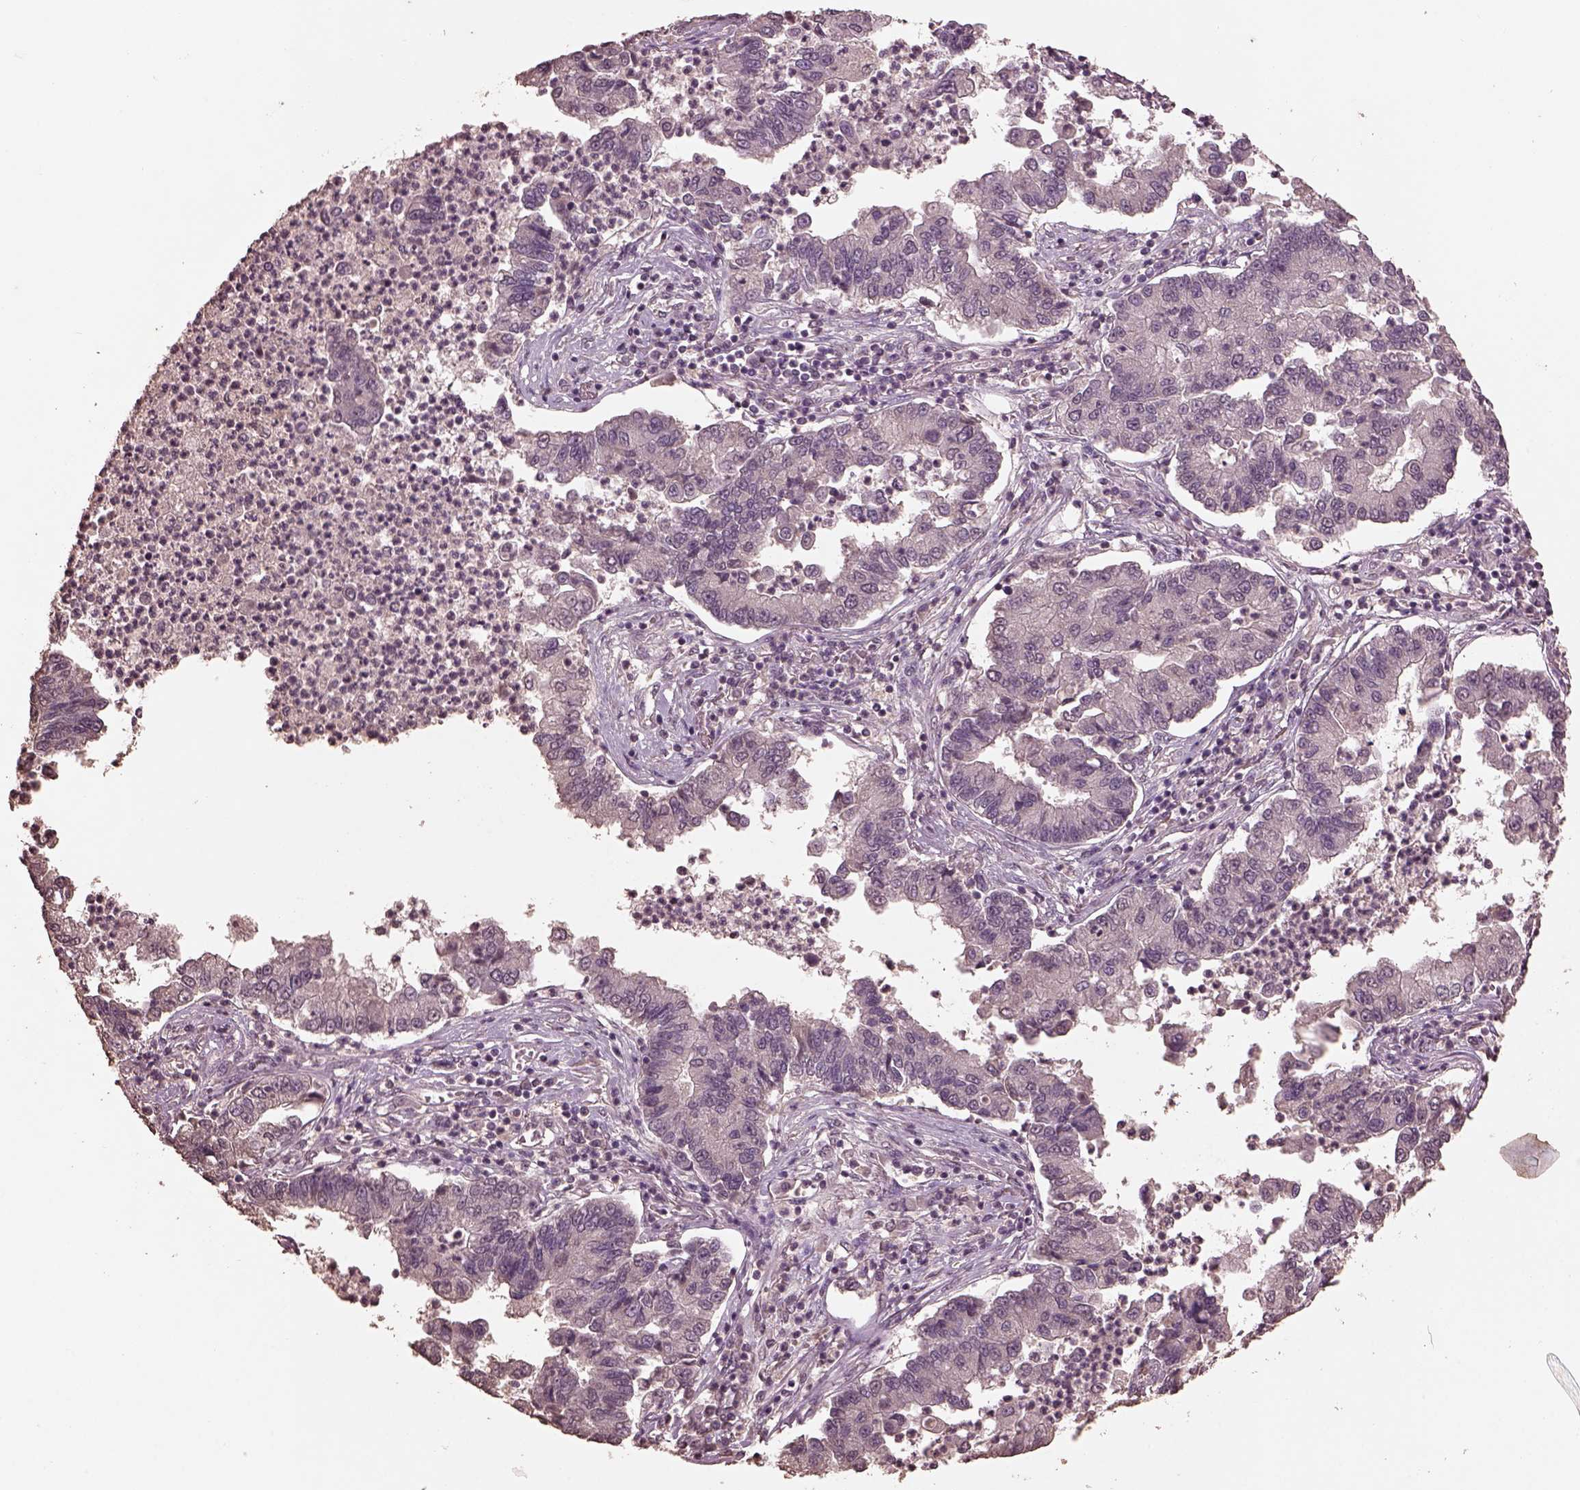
{"staining": {"intensity": "negative", "quantity": "none", "location": "none"}, "tissue": "lung cancer", "cell_type": "Tumor cells", "image_type": "cancer", "snomed": [{"axis": "morphology", "description": "Adenocarcinoma, NOS"}, {"axis": "topography", "description": "Lung"}], "caption": "Immunohistochemical staining of lung adenocarcinoma exhibits no significant positivity in tumor cells. The staining is performed using DAB (3,3'-diaminobenzidine) brown chromogen with nuclei counter-stained in using hematoxylin.", "gene": "CPT1C", "patient": {"sex": "female", "age": 57}}